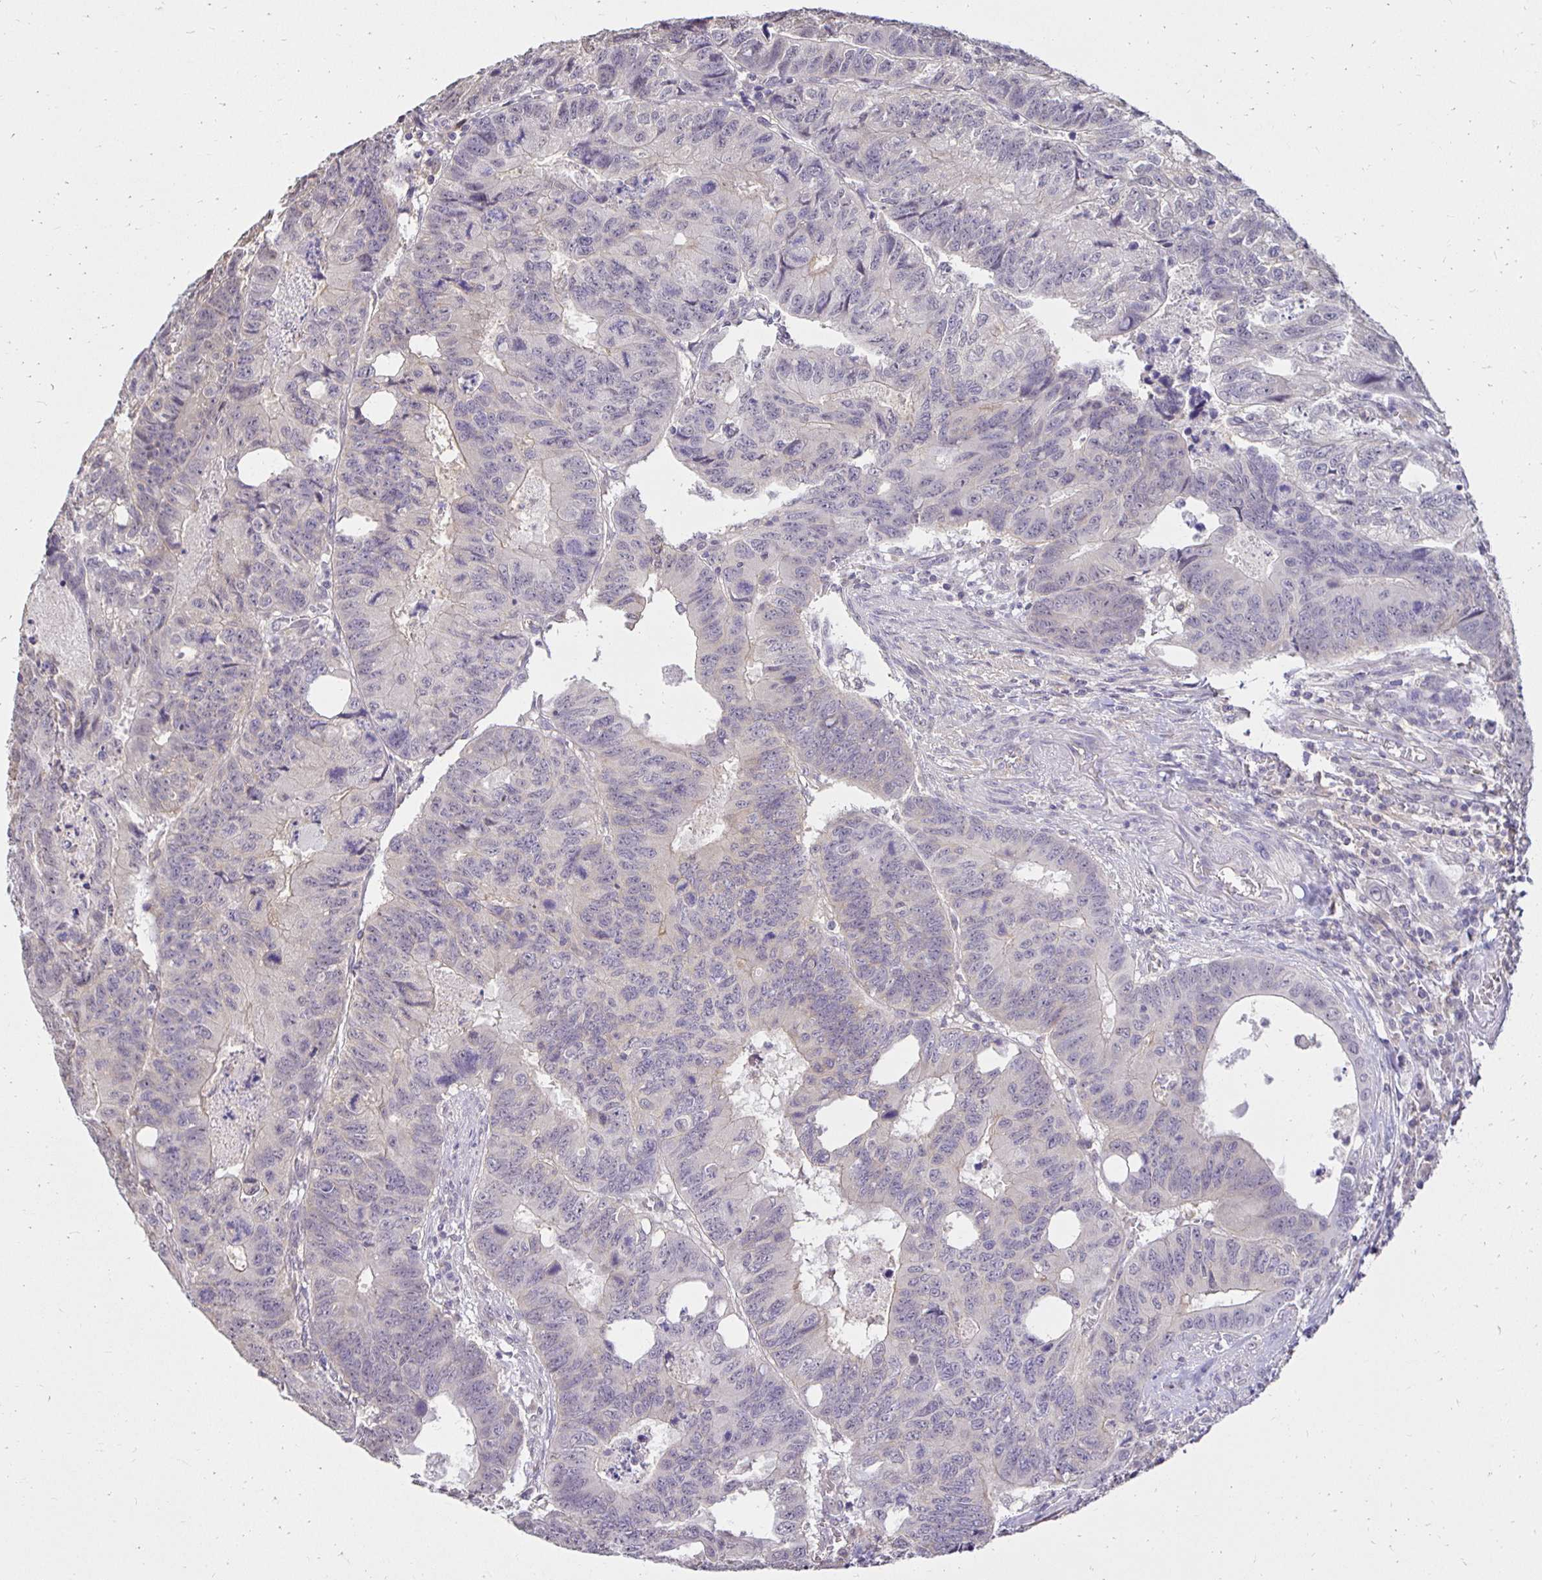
{"staining": {"intensity": "negative", "quantity": "none", "location": "none"}, "tissue": "colorectal cancer", "cell_type": "Tumor cells", "image_type": "cancer", "snomed": [{"axis": "morphology", "description": "Adenocarcinoma, NOS"}, {"axis": "topography", "description": "Colon"}], "caption": "Colorectal cancer (adenocarcinoma) stained for a protein using immunohistochemistry exhibits no positivity tumor cells.", "gene": "PNPLA3", "patient": {"sex": "male", "age": 62}}